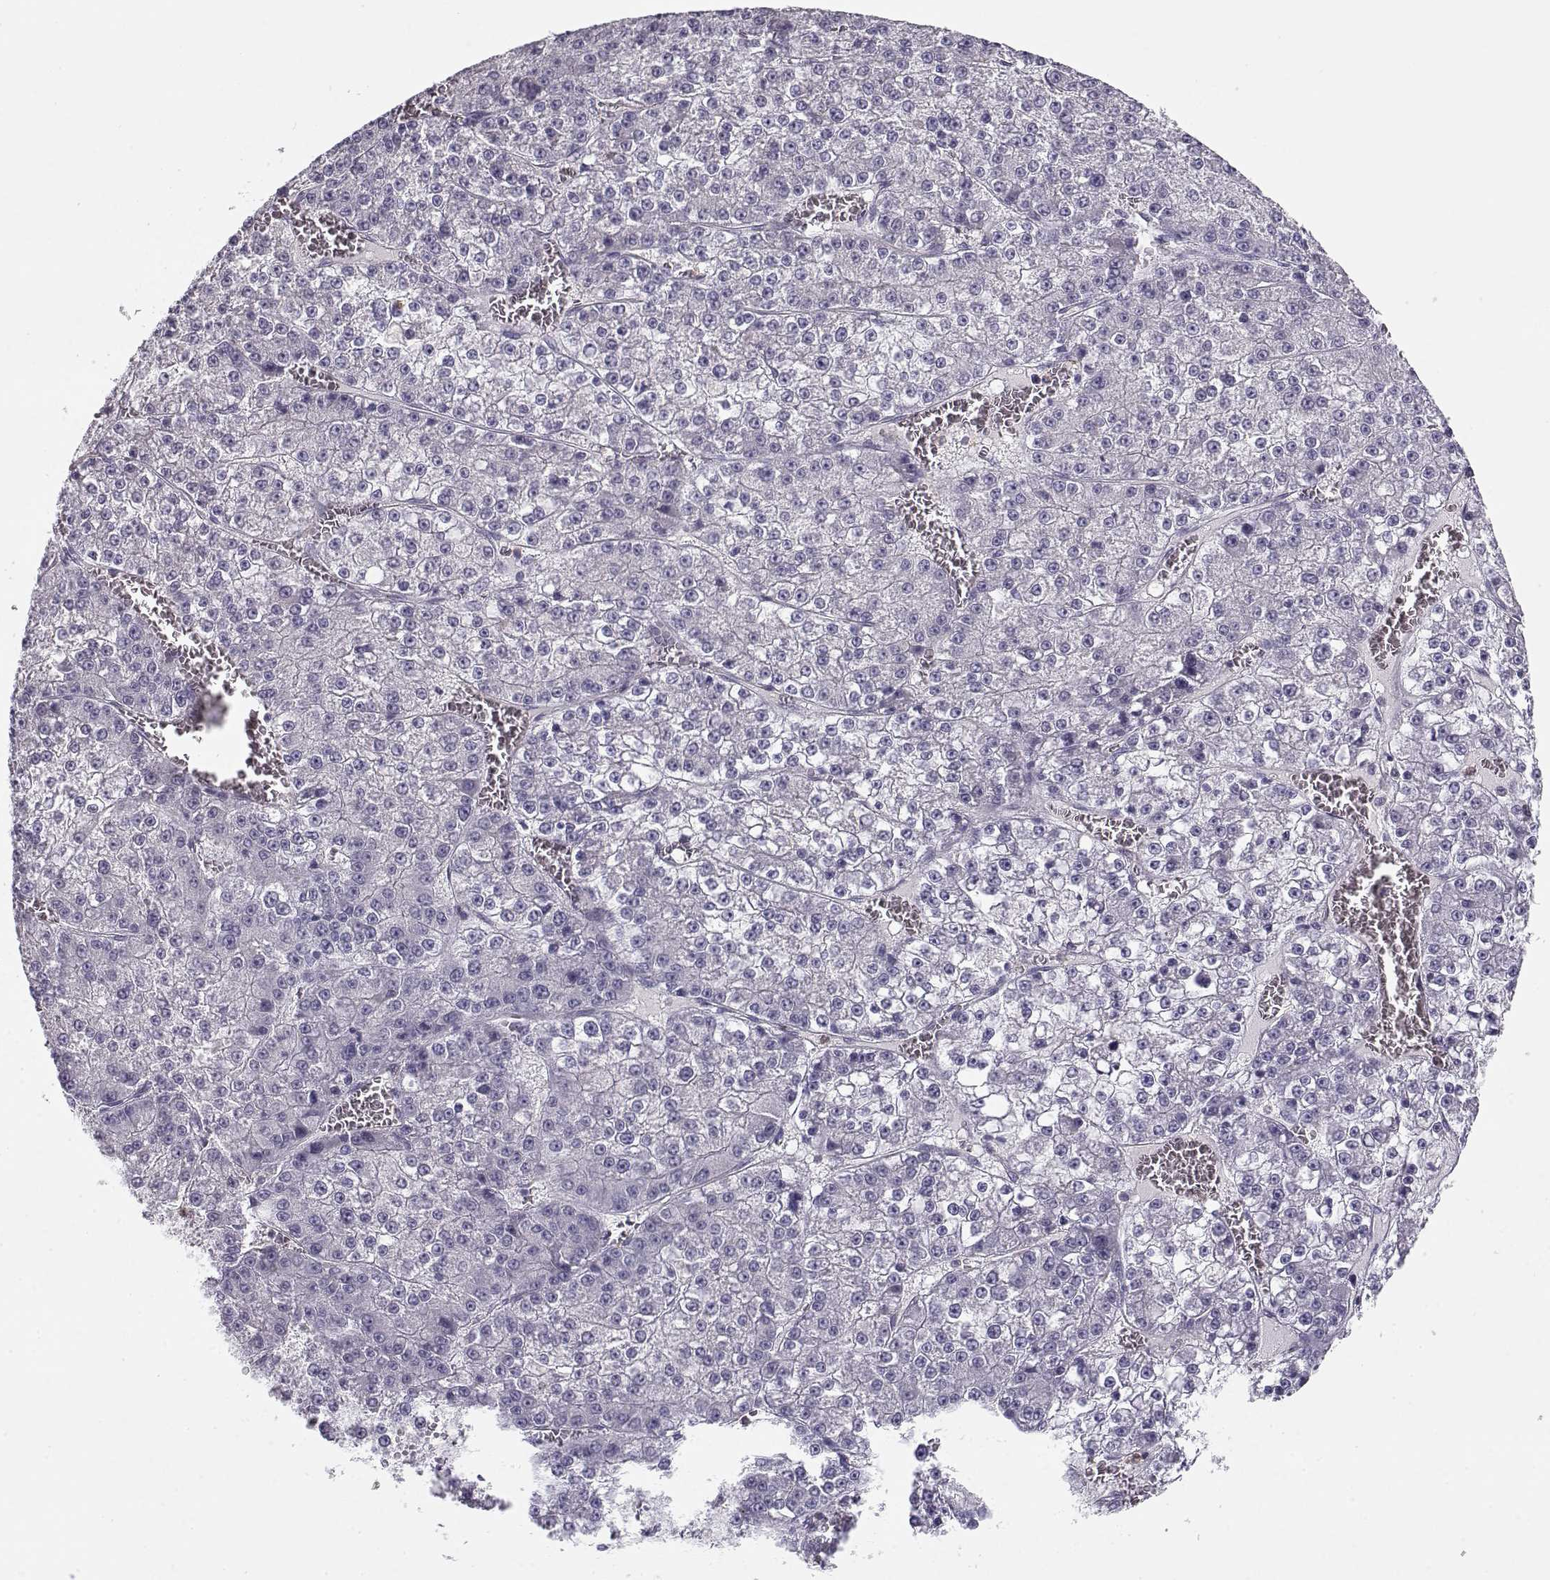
{"staining": {"intensity": "negative", "quantity": "none", "location": "none"}, "tissue": "liver cancer", "cell_type": "Tumor cells", "image_type": "cancer", "snomed": [{"axis": "morphology", "description": "Carcinoma, Hepatocellular, NOS"}, {"axis": "topography", "description": "Liver"}], "caption": "Immunohistochemical staining of human liver cancer demonstrates no significant staining in tumor cells.", "gene": "MYO1A", "patient": {"sex": "female", "age": 73}}